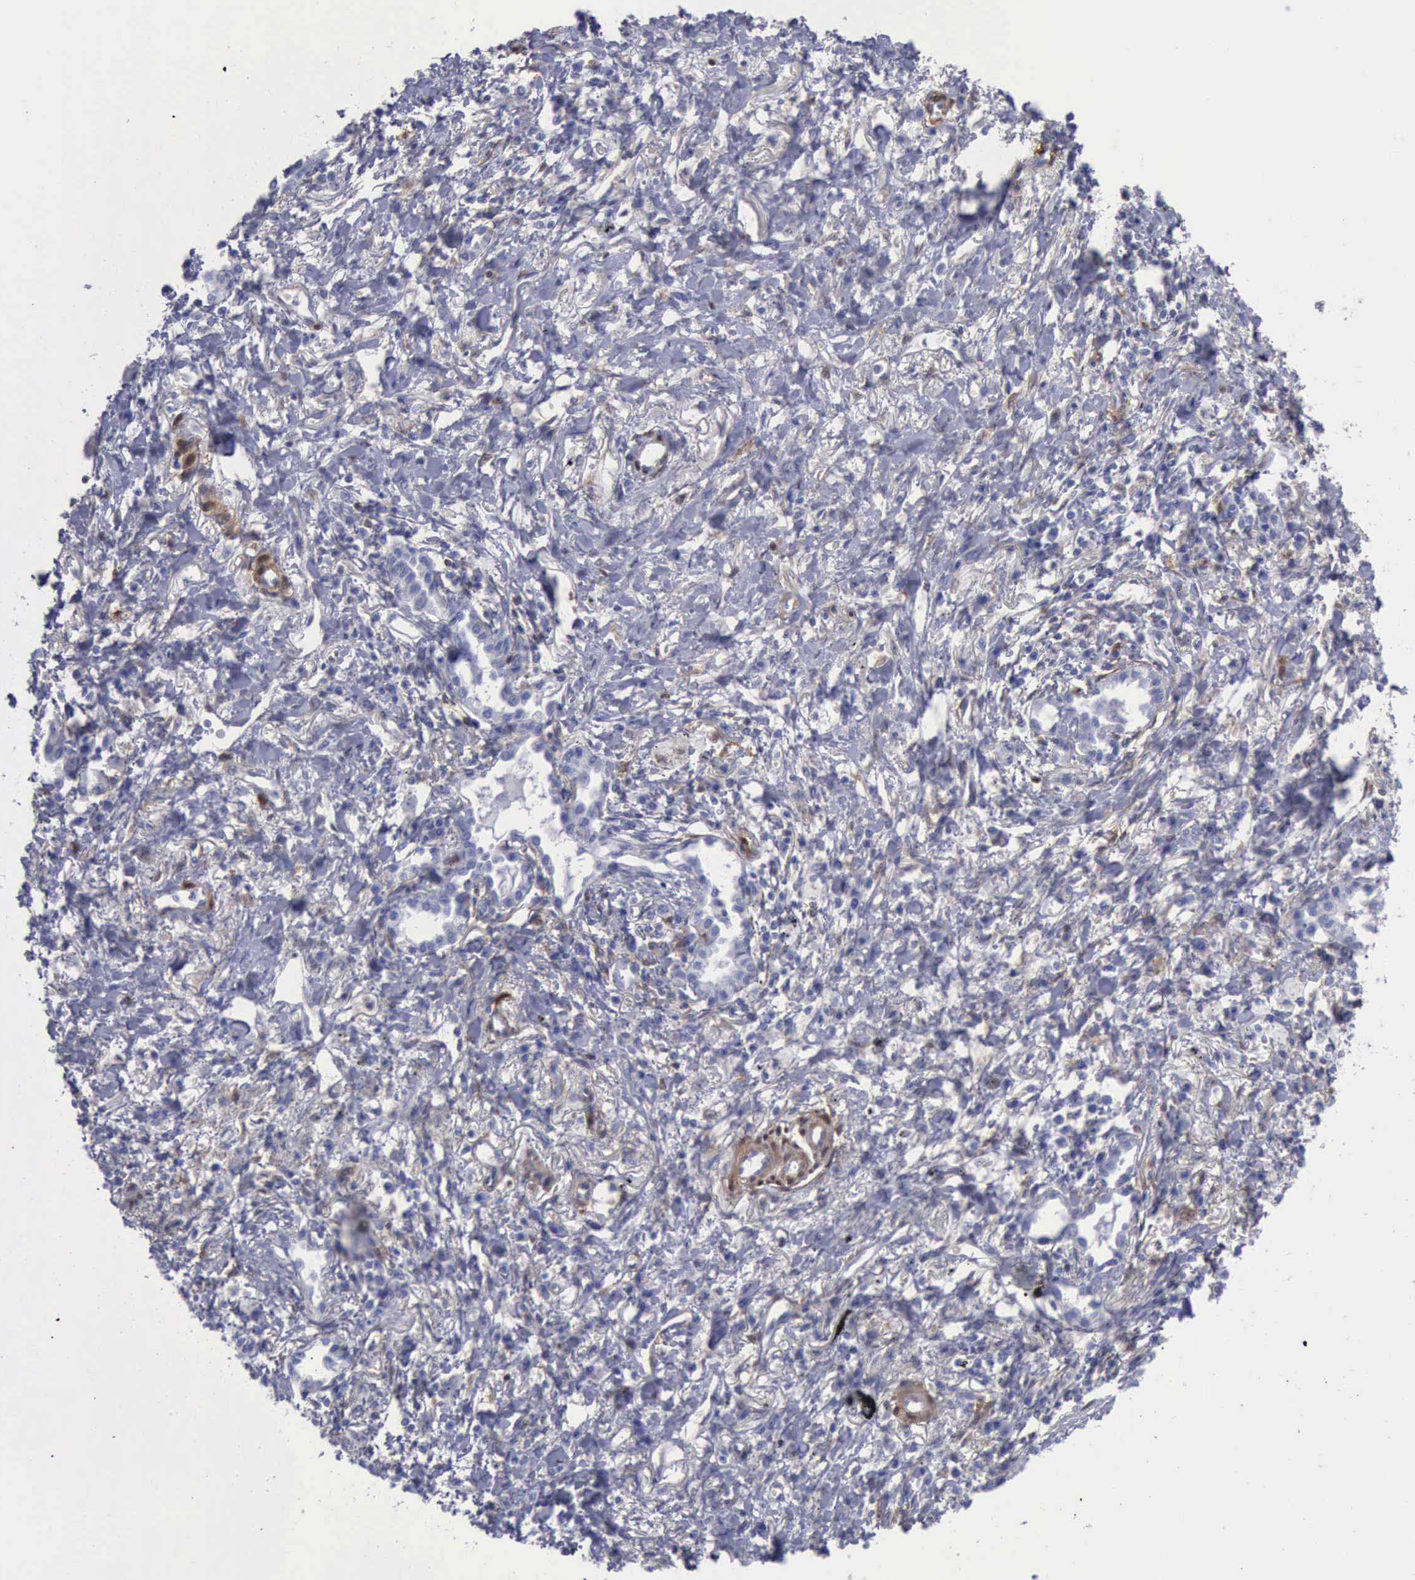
{"staining": {"intensity": "negative", "quantity": "none", "location": "none"}, "tissue": "lung cancer", "cell_type": "Tumor cells", "image_type": "cancer", "snomed": [{"axis": "morphology", "description": "Adenocarcinoma, NOS"}, {"axis": "topography", "description": "Lung"}], "caption": "The histopathology image reveals no significant staining in tumor cells of lung adenocarcinoma.", "gene": "FHL1", "patient": {"sex": "male", "age": 60}}